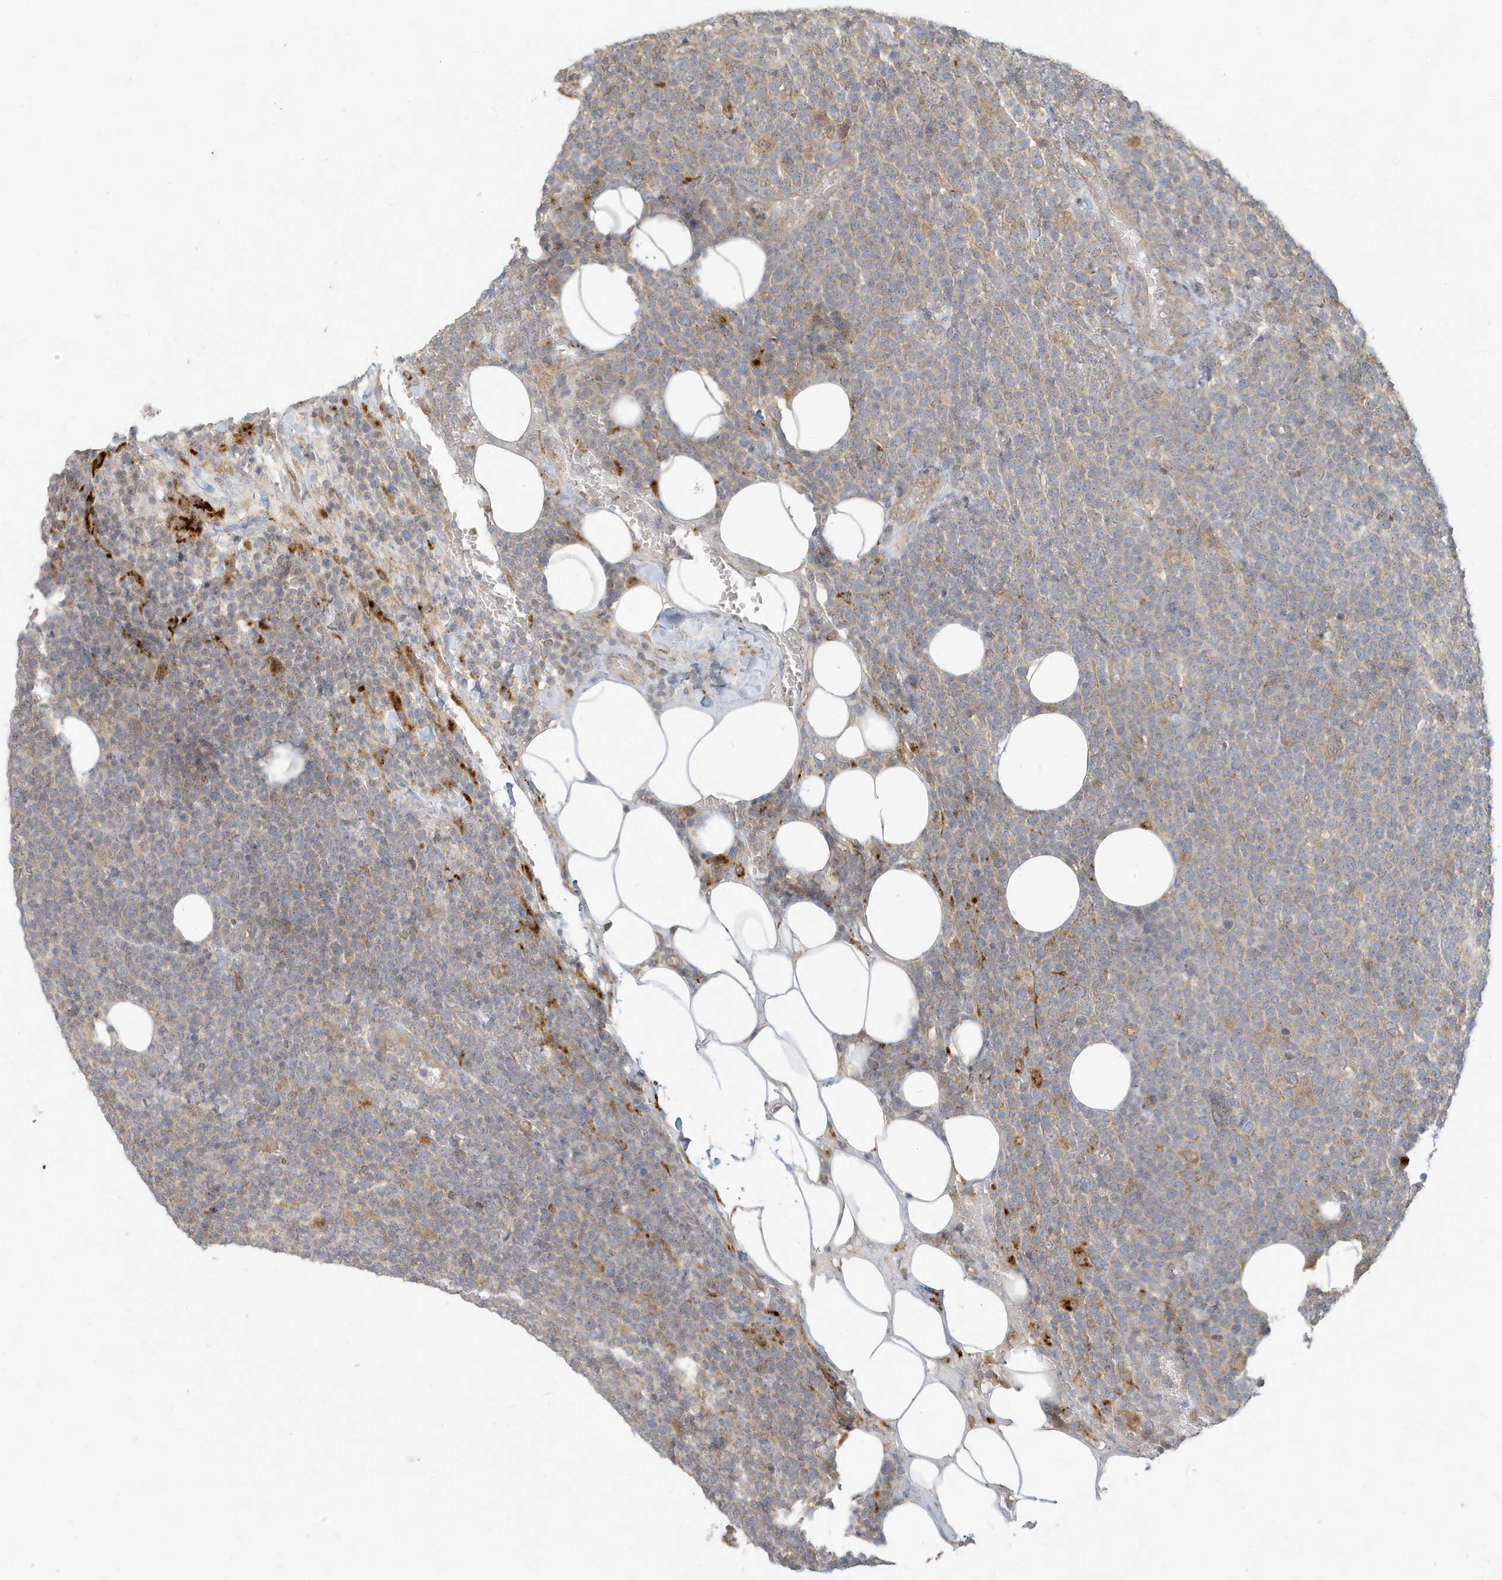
{"staining": {"intensity": "negative", "quantity": "none", "location": "none"}, "tissue": "lymphoma", "cell_type": "Tumor cells", "image_type": "cancer", "snomed": [{"axis": "morphology", "description": "Malignant lymphoma, non-Hodgkin's type, High grade"}, {"axis": "topography", "description": "Lymph node"}], "caption": "The histopathology image reveals no significant staining in tumor cells of lymphoma. The staining is performed using DAB brown chromogen with nuclei counter-stained in using hematoxylin.", "gene": "MCOLN1", "patient": {"sex": "male", "age": 61}}